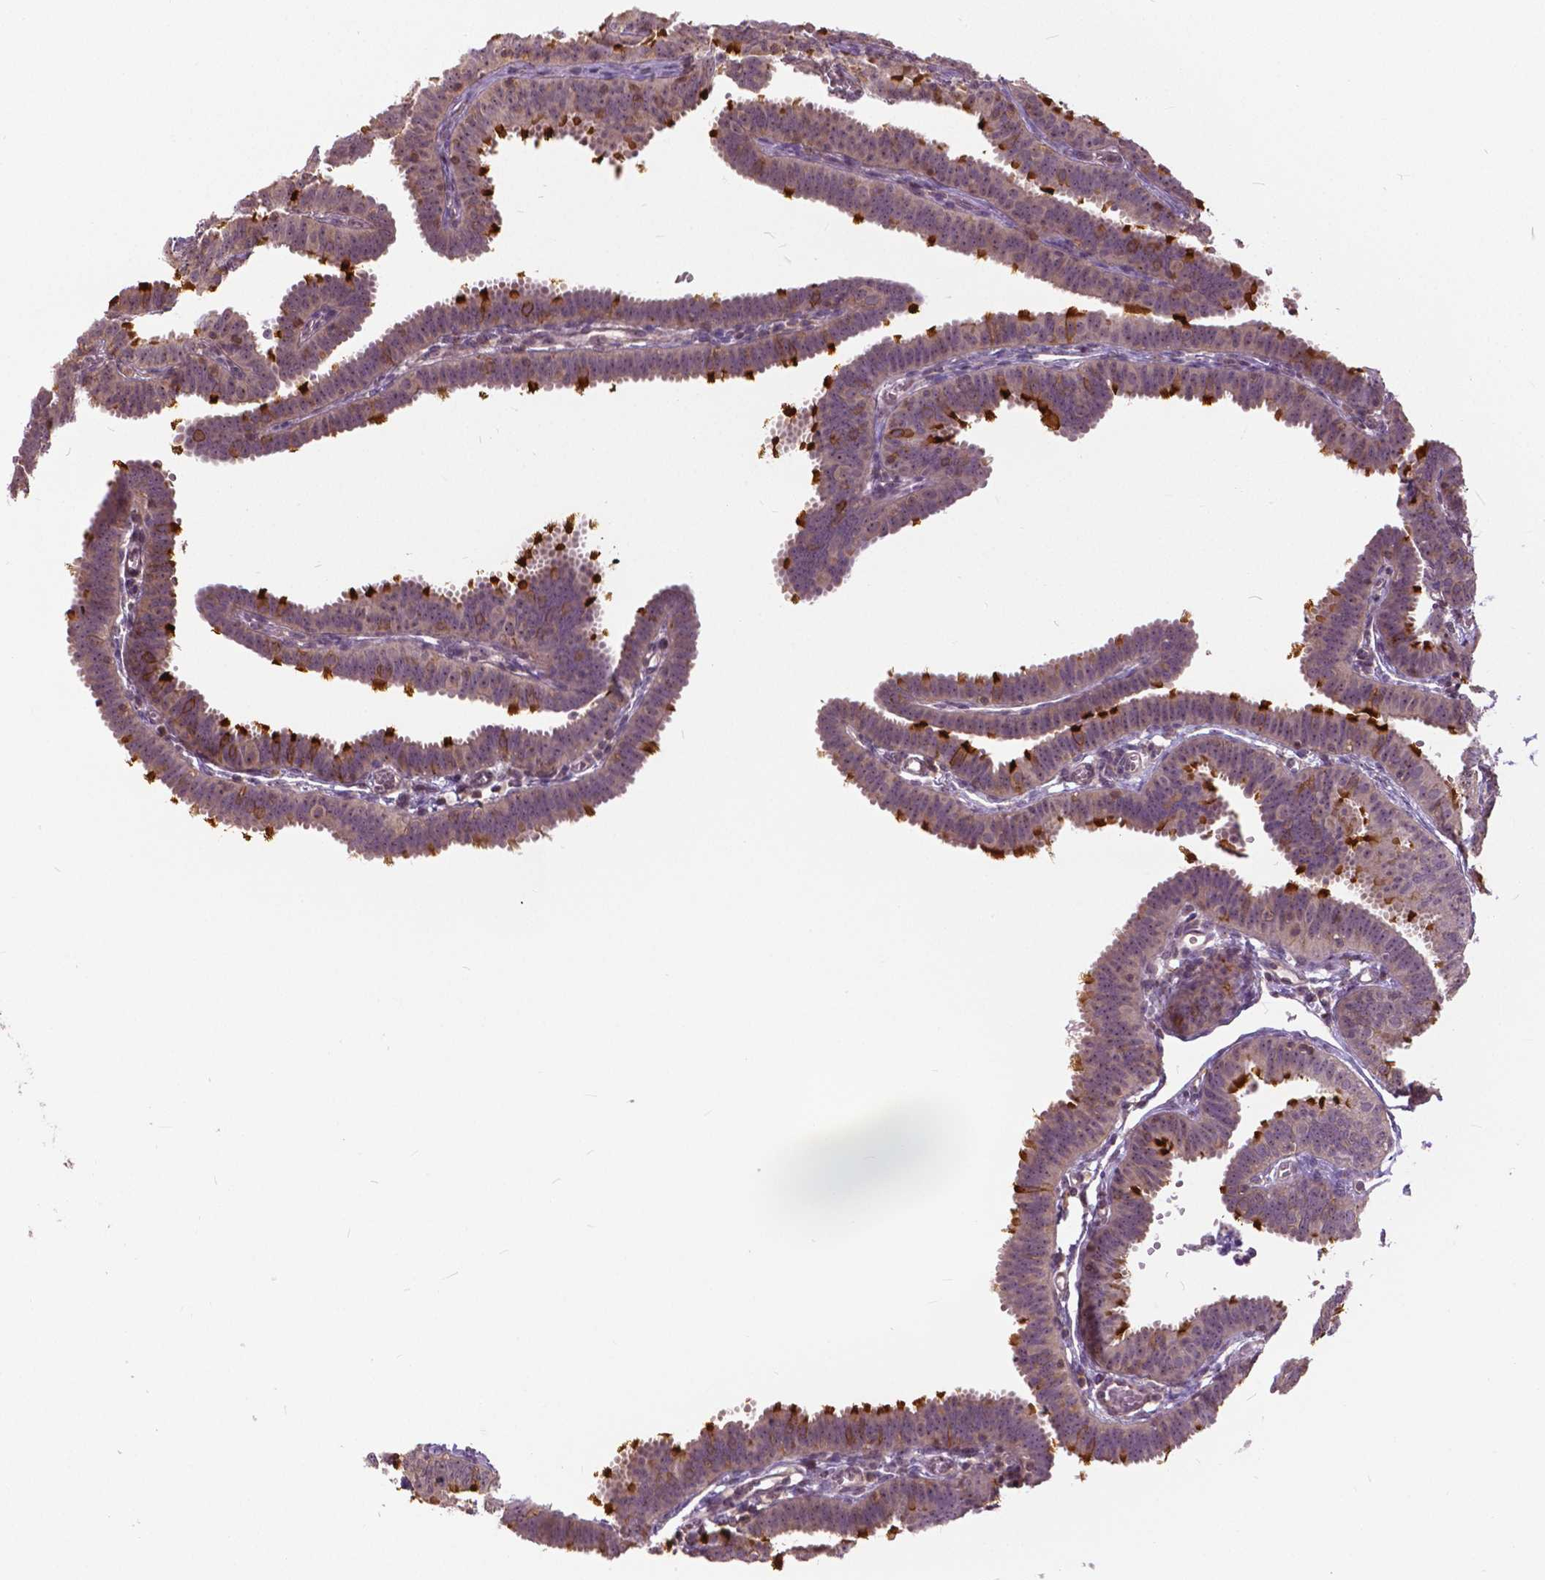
{"staining": {"intensity": "strong", "quantity": "25%-75%", "location": "cytoplasmic/membranous"}, "tissue": "fallopian tube", "cell_type": "Glandular cells", "image_type": "normal", "snomed": [{"axis": "morphology", "description": "Normal tissue, NOS"}, {"axis": "topography", "description": "Fallopian tube"}], "caption": "Immunohistochemistry staining of benign fallopian tube, which exhibits high levels of strong cytoplasmic/membranous expression in about 25%-75% of glandular cells indicating strong cytoplasmic/membranous protein staining. The staining was performed using DAB (3,3'-diaminobenzidine) (brown) for protein detection and nuclei were counterstained in hematoxylin (blue).", "gene": "ANXA13", "patient": {"sex": "female", "age": 25}}